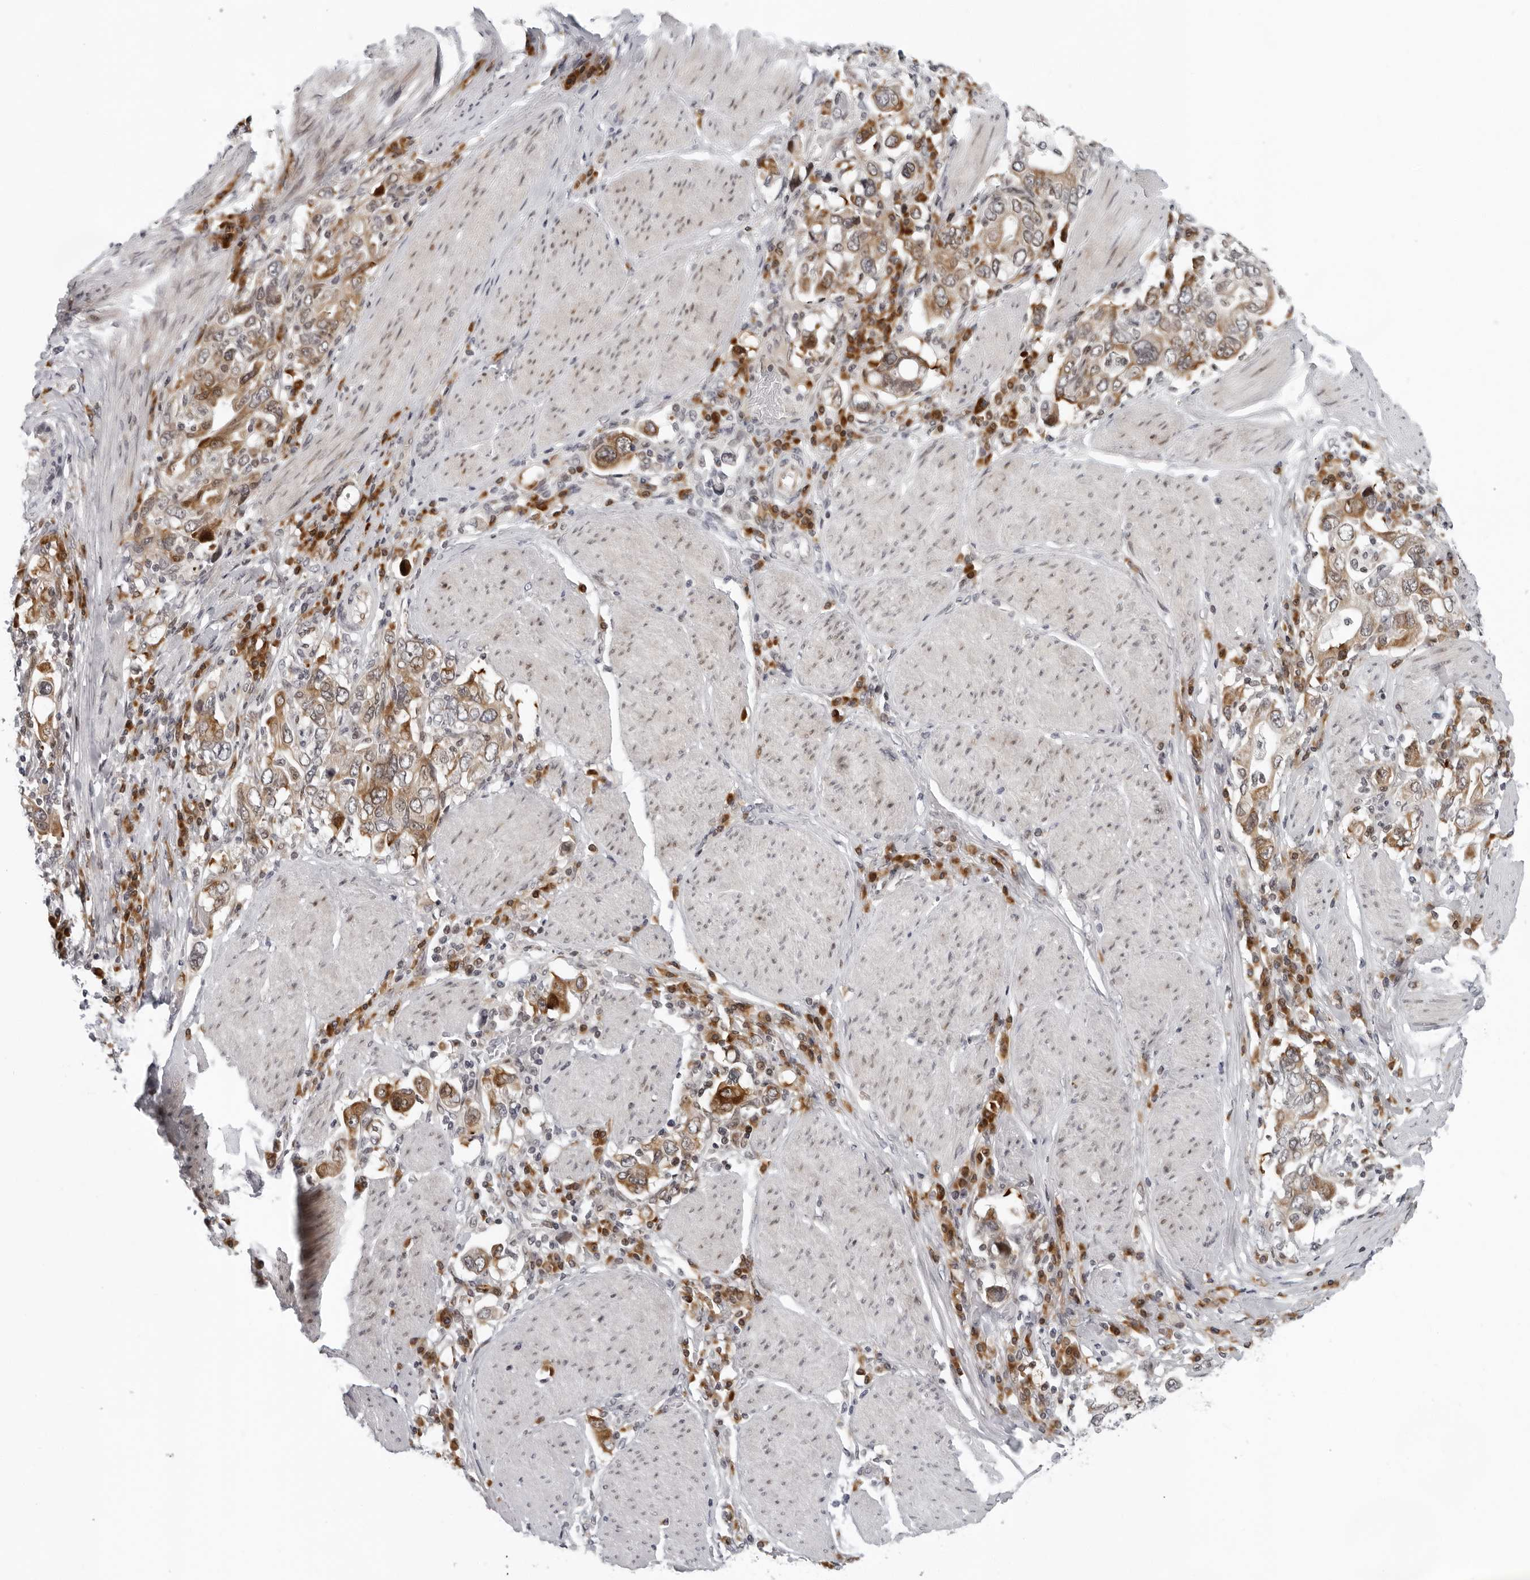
{"staining": {"intensity": "moderate", "quantity": ">75%", "location": "cytoplasmic/membranous"}, "tissue": "stomach cancer", "cell_type": "Tumor cells", "image_type": "cancer", "snomed": [{"axis": "morphology", "description": "Adenocarcinoma, NOS"}, {"axis": "topography", "description": "Stomach, upper"}], "caption": "DAB immunohistochemical staining of human stomach cancer shows moderate cytoplasmic/membranous protein staining in approximately >75% of tumor cells.", "gene": "PIP4K2C", "patient": {"sex": "male", "age": 62}}